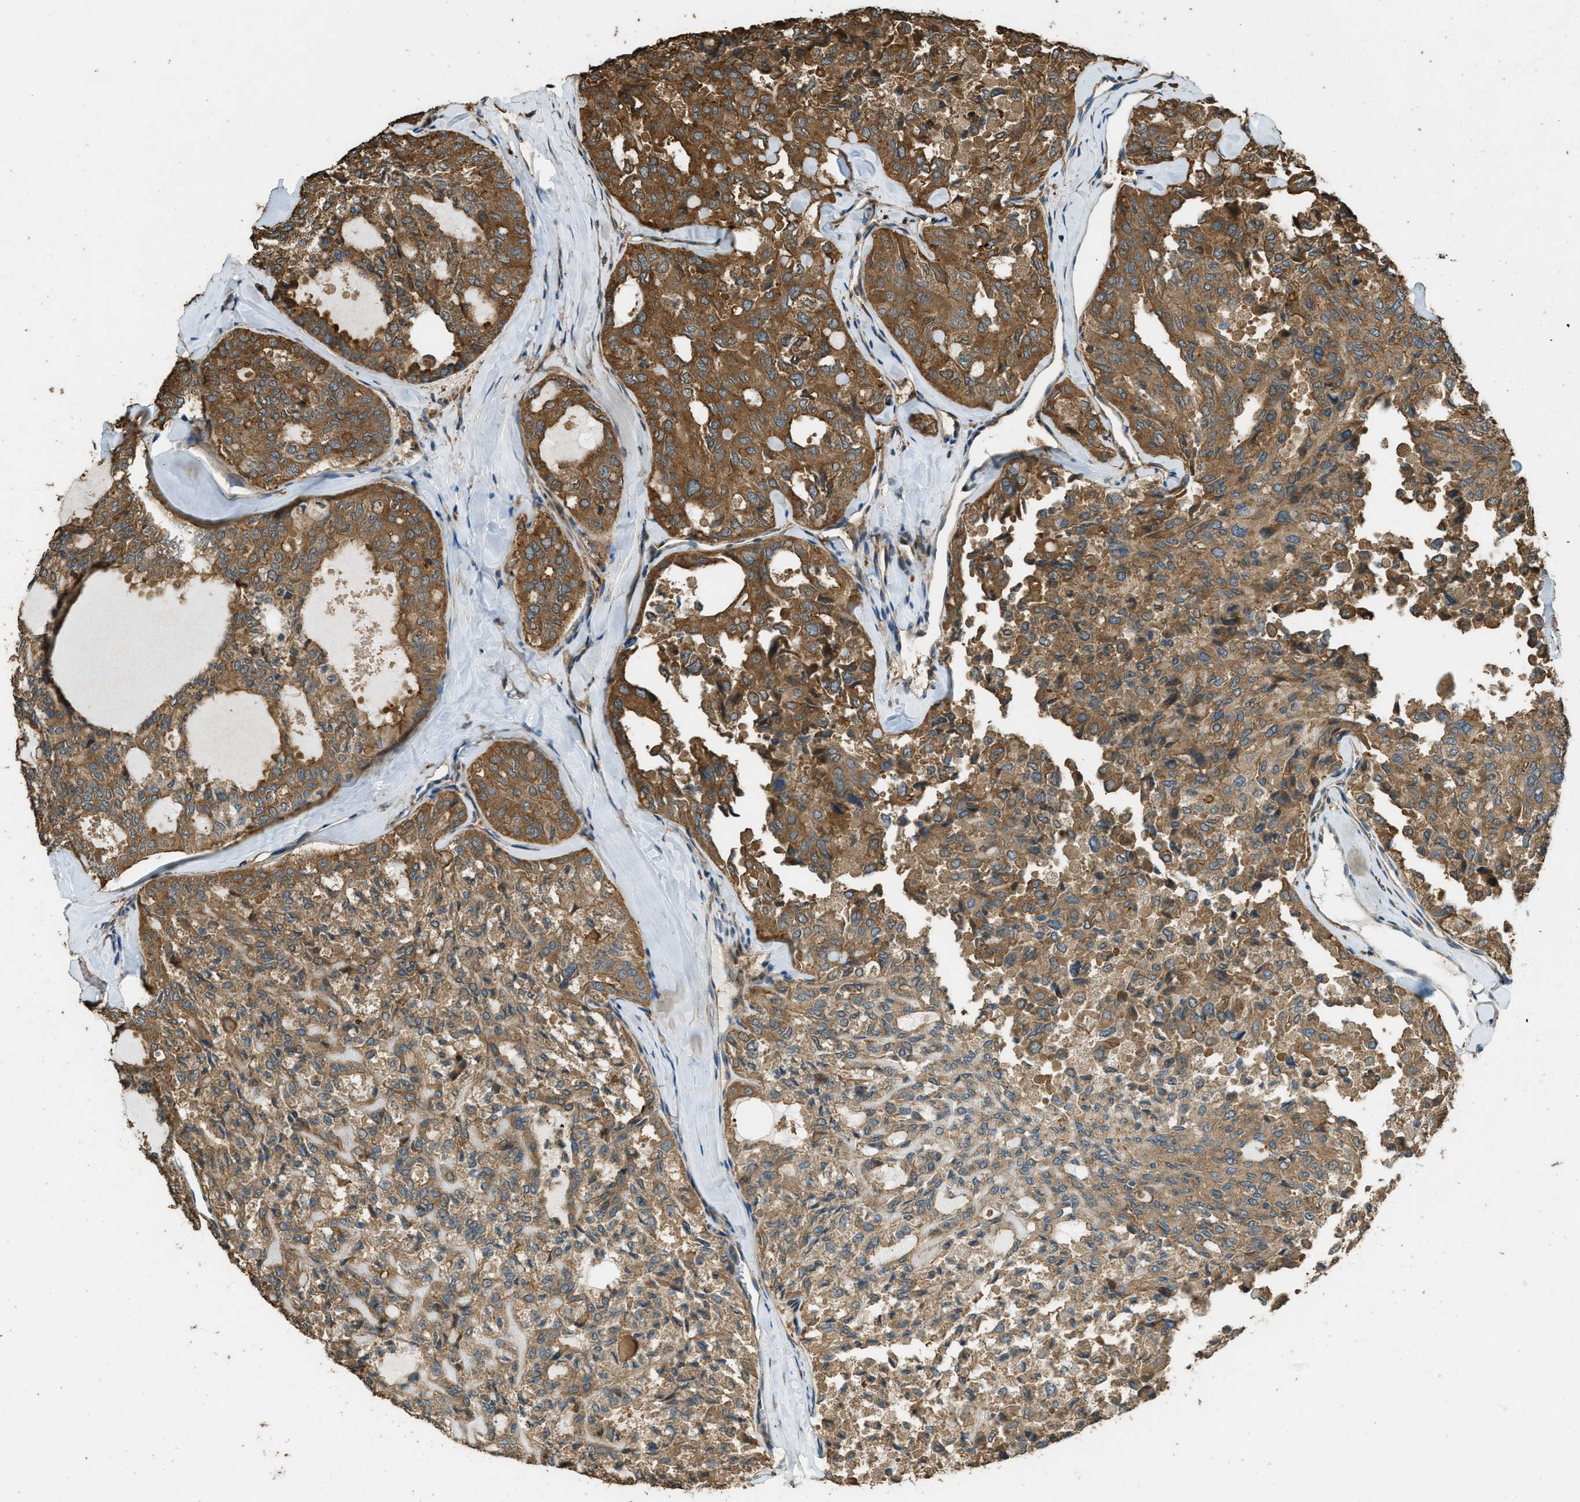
{"staining": {"intensity": "moderate", "quantity": ">75%", "location": "cytoplasmic/membranous"}, "tissue": "thyroid cancer", "cell_type": "Tumor cells", "image_type": "cancer", "snomed": [{"axis": "morphology", "description": "Follicular adenoma carcinoma, NOS"}, {"axis": "topography", "description": "Thyroid gland"}], "caption": "Thyroid cancer stained with immunohistochemistry (IHC) reveals moderate cytoplasmic/membranous expression in about >75% of tumor cells.", "gene": "MARS1", "patient": {"sex": "male", "age": 75}}